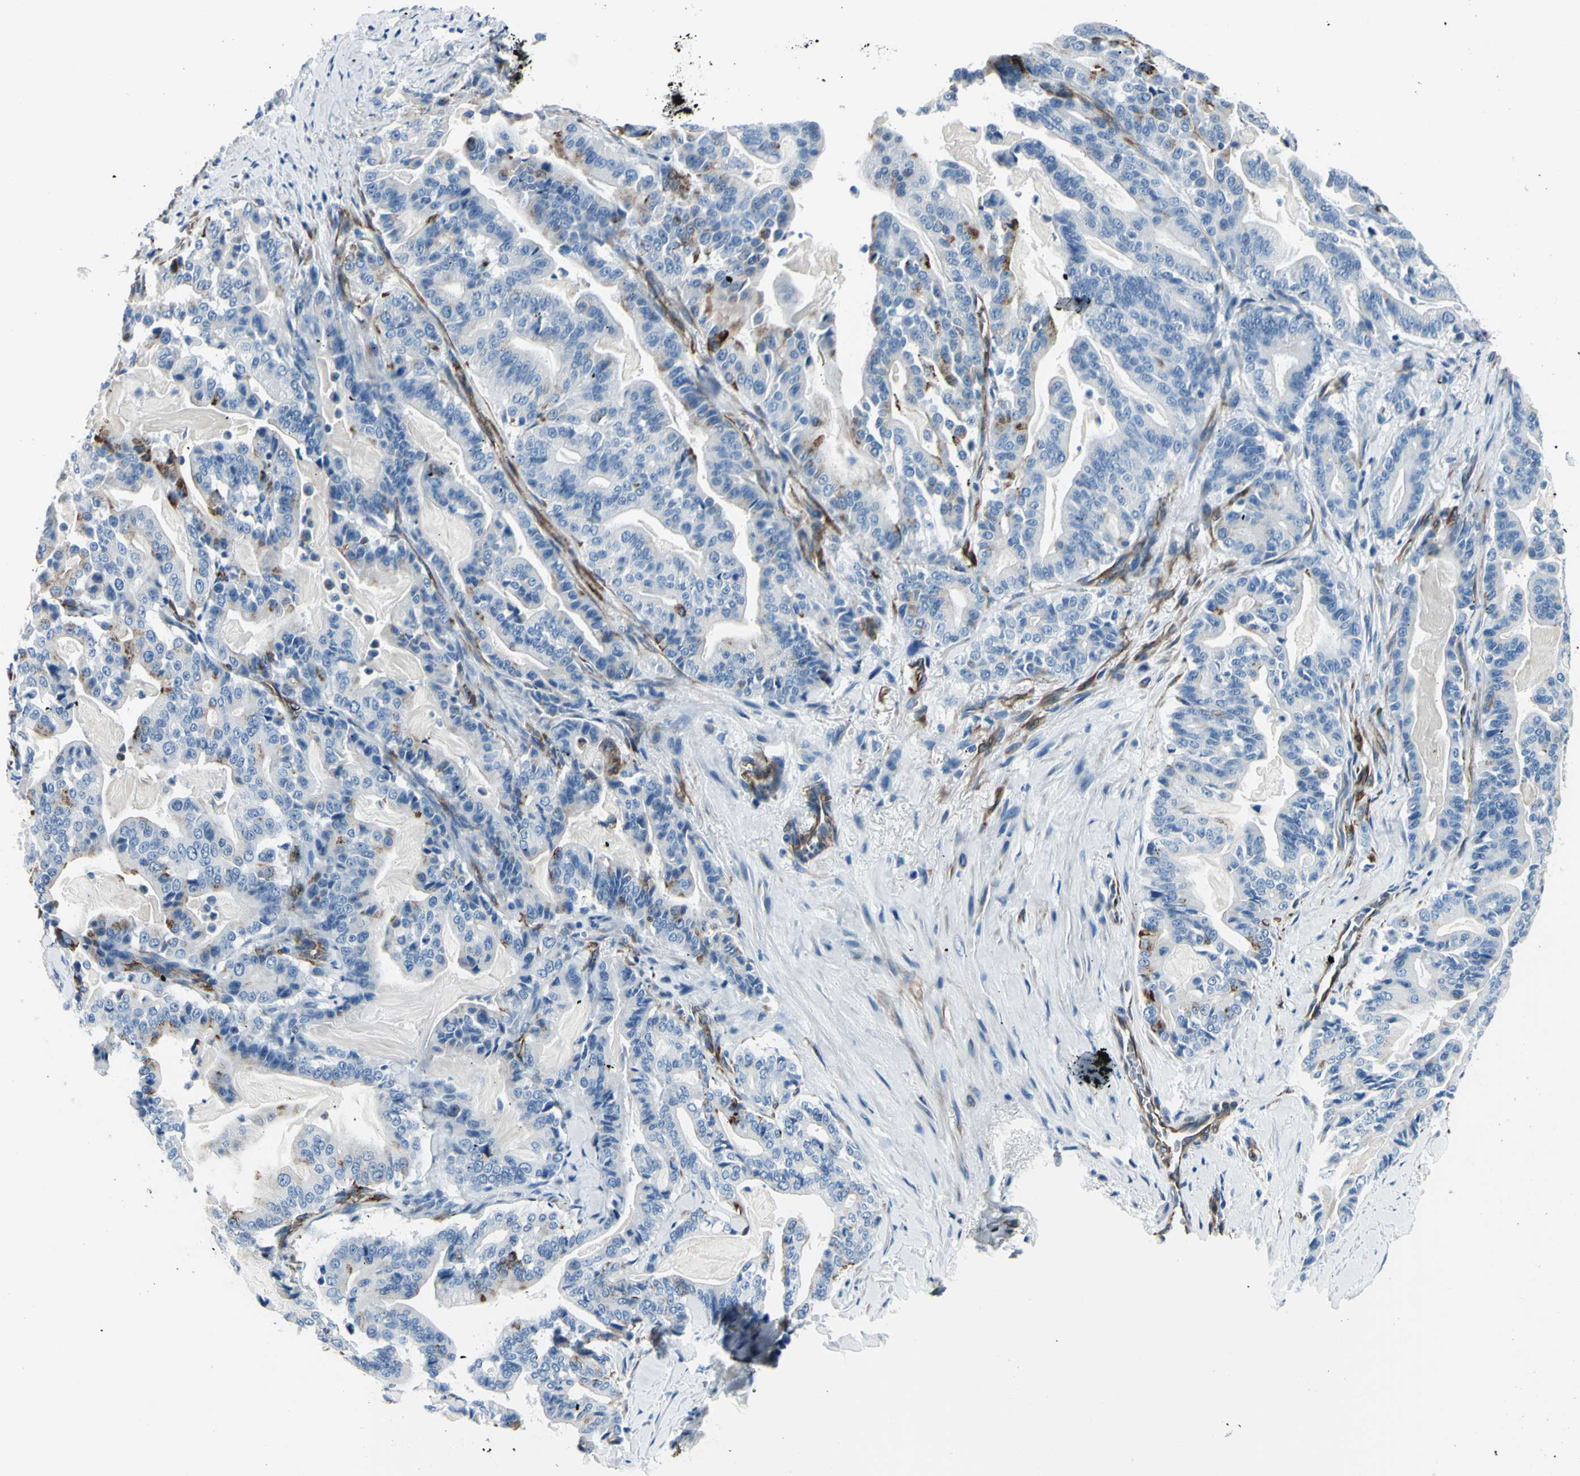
{"staining": {"intensity": "negative", "quantity": "none", "location": "none"}, "tissue": "pancreatic cancer", "cell_type": "Tumor cells", "image_type": "cancer", "snomed": [{"axis": "morphology", "description": "Adenocarcinoma, NOS"}, {"axis": "topography", "description": "Pancreas"}], "caption": "Tumor cells show no significant positivity in pancreatic cancer. (Brightfield microscopy of DAB IHC at high magnification).", "gene": "PTH2R", "patient": {"sex": "male", "age": 63}}